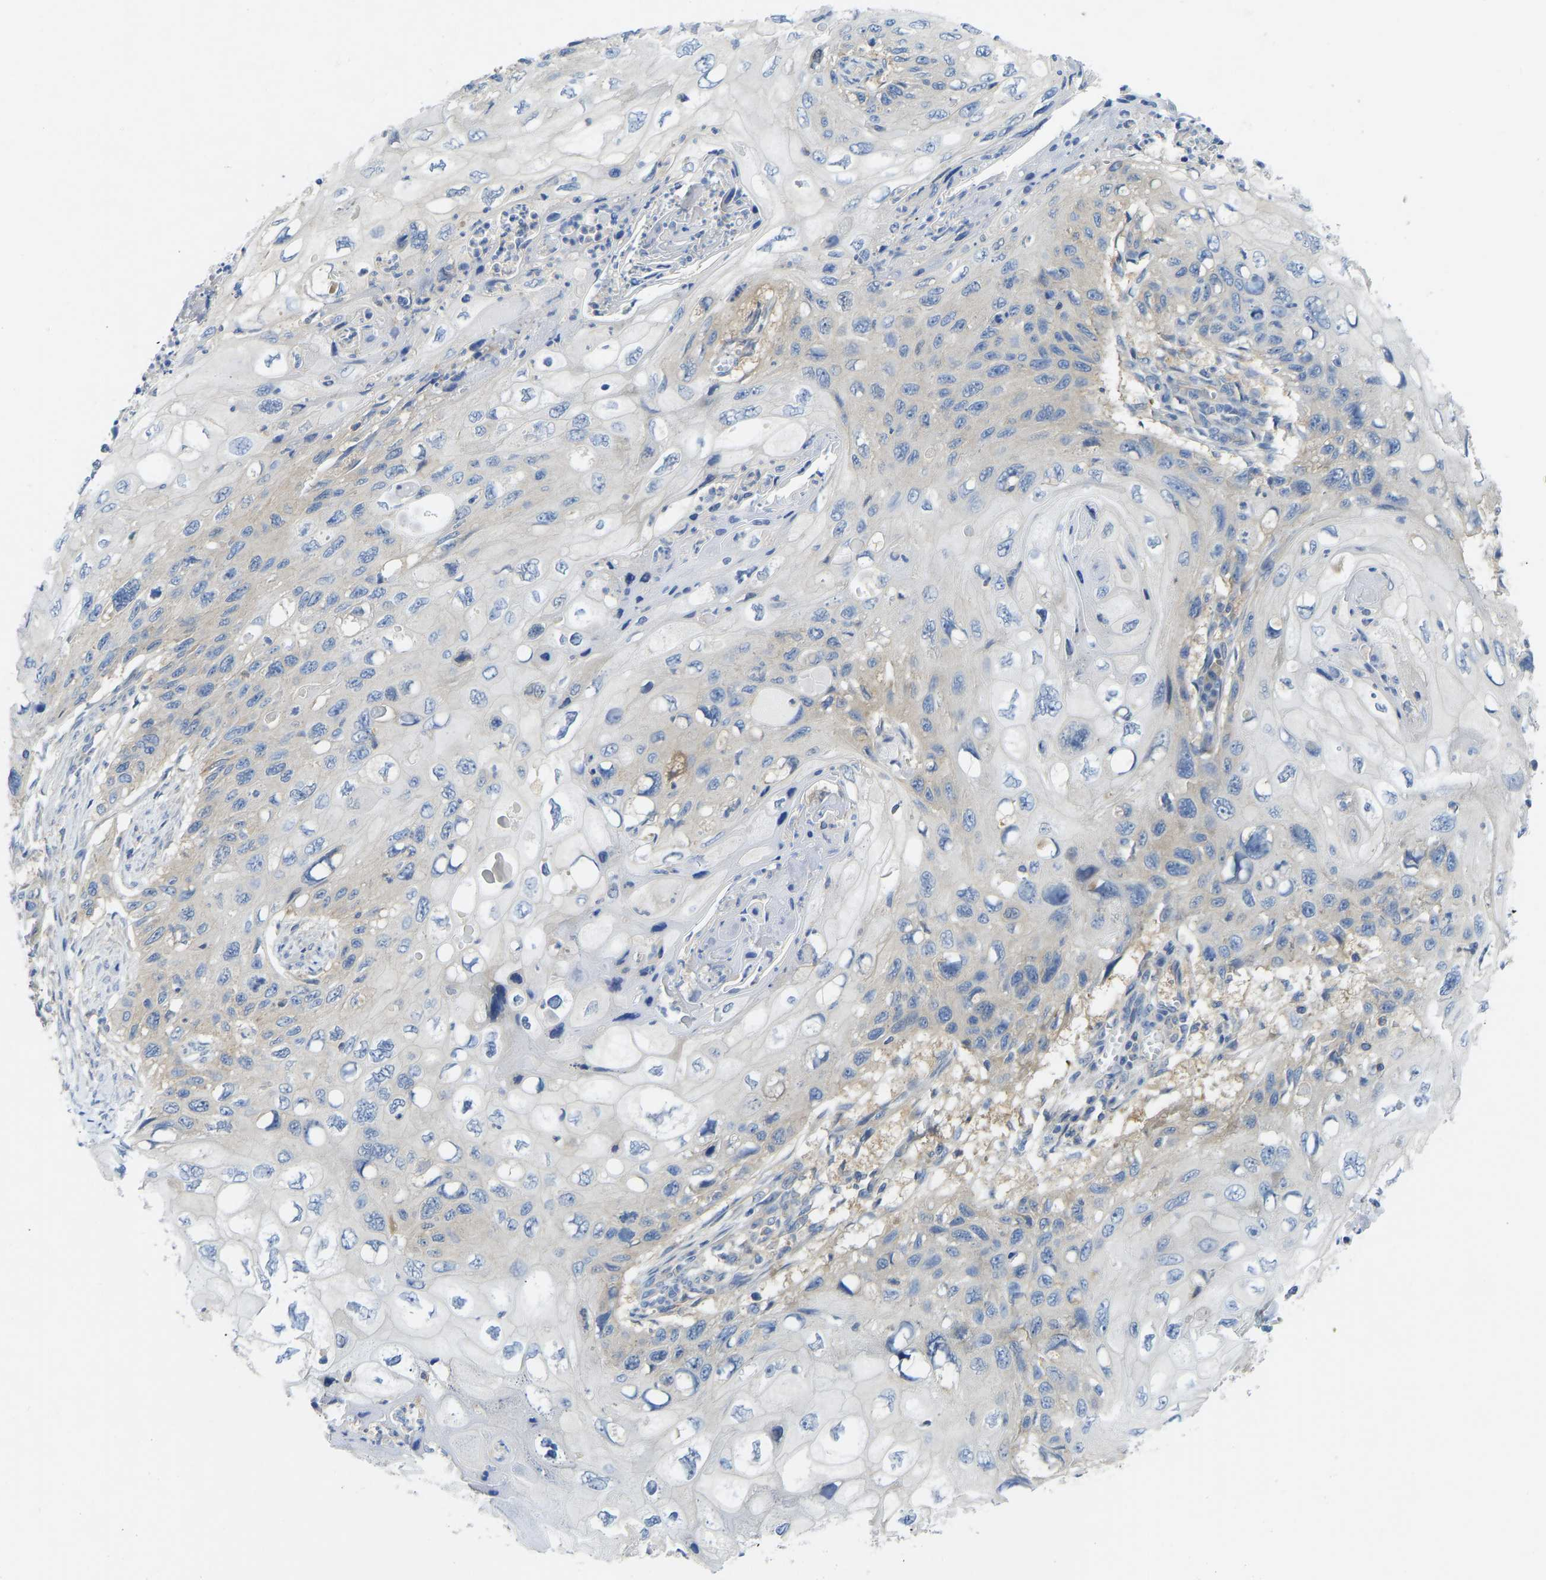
{"staining": {"intensity": "negative", "quantity": "none", "location": "none"}, "tissue": "cervical cancer", "cell_type": "Tumor cells", "image_type": "cancer", "snomed": [{"axis": "morphology", "description": "Squamous cell carcinoma, NOS"}, {"axis": "topography", "description": "Cervix"}], "caption": "This image is of cervical cancer (squamous cell carcinoma) stained with immunohistochemistry to label a protein in brown with the nuclei are counter-stained blue. There is no positivity in tumor cells.", "gene": "PPP3CA", "patient": {"sex": "female", "age": 70}}